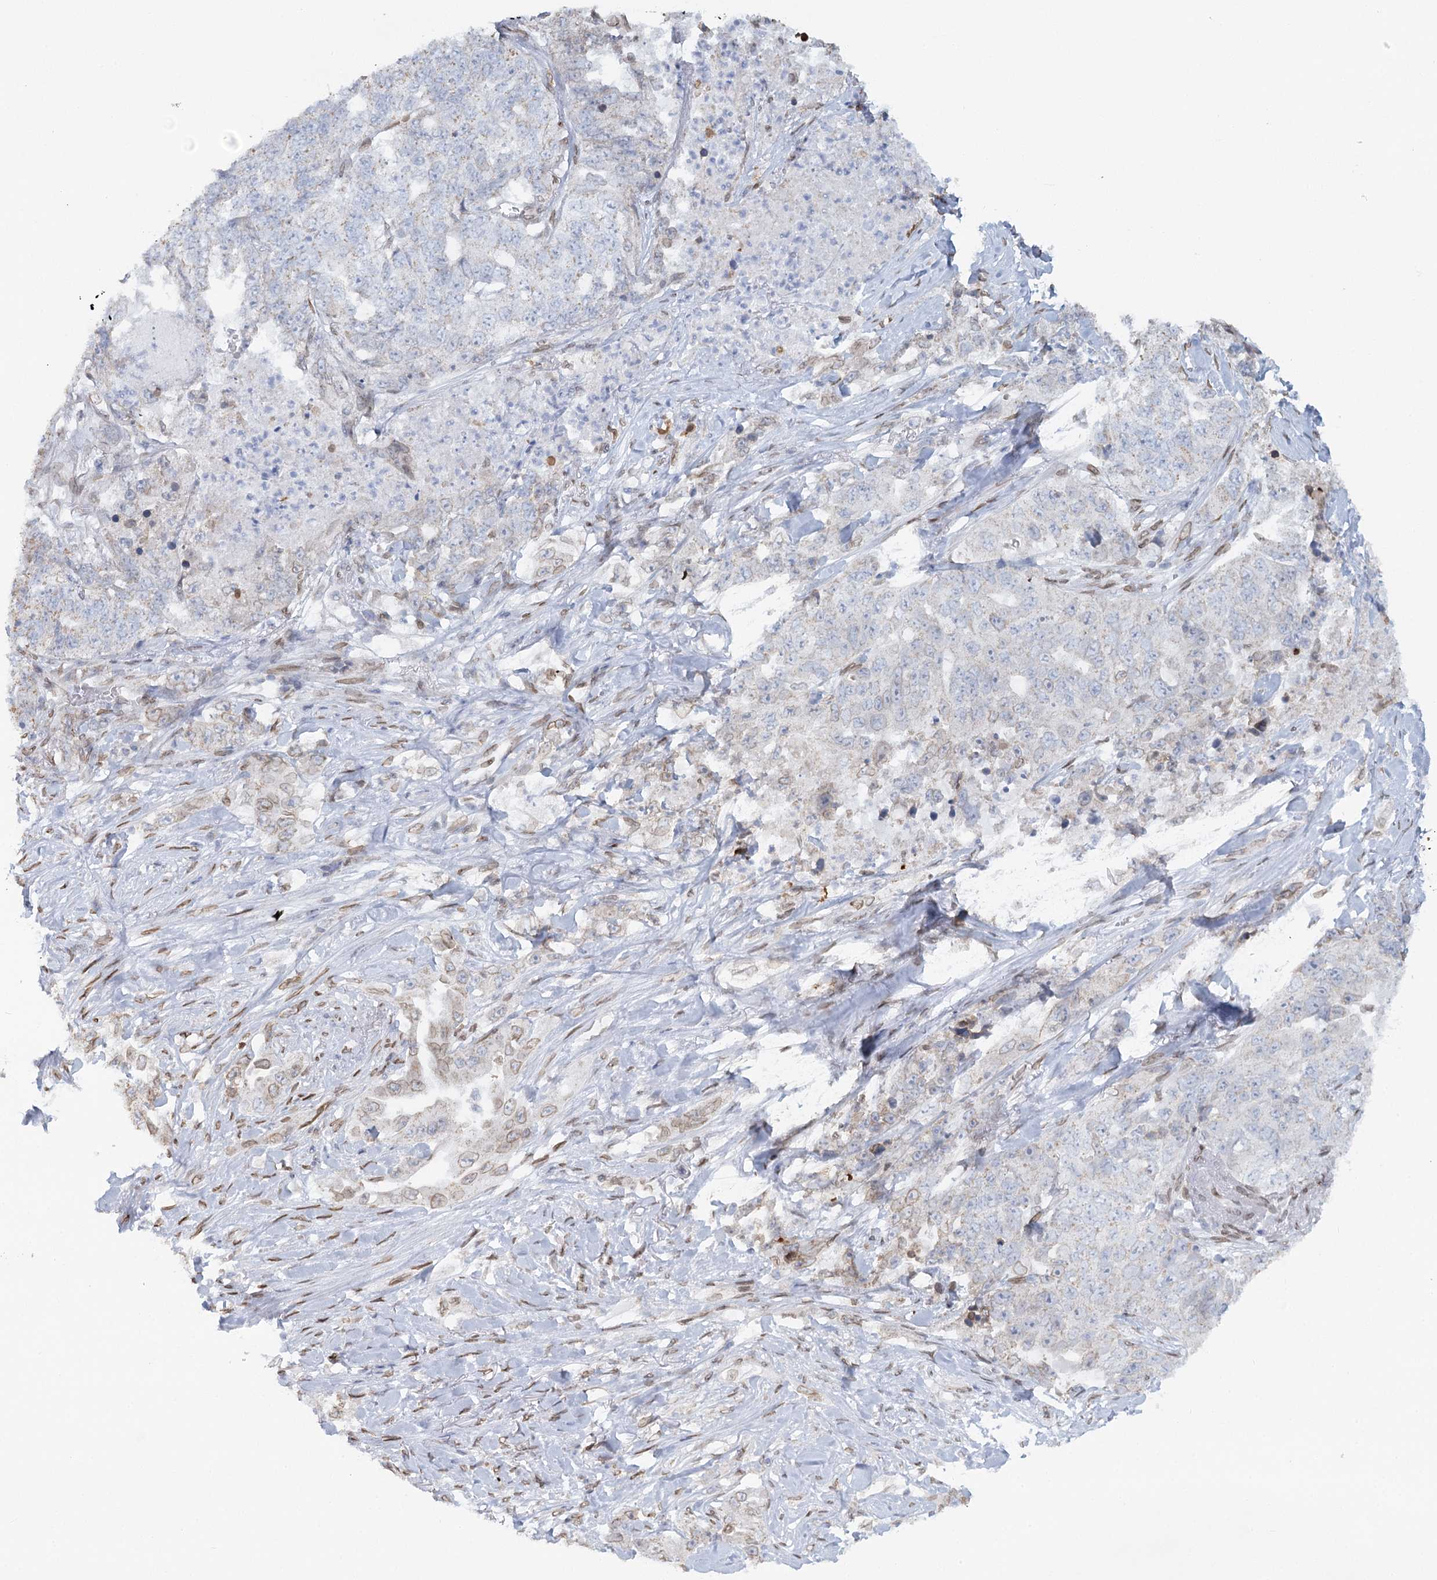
{"staining": {"intensity": "weak", "quantity": "<25%", "location": "cytoplasmic/membranous,nuclear"}, "tissue": "lung cancer", "cell_type": "Tumor cells", "image_type": "cancer", "snomed": [{"axis": "morphology", "description": "Adenocarcinoma, NOS"}, {"axis": "topography", "description": "Lung"}], "caption": "This is an IHC photomicrograph of human adenocarcinoma (lung). There is no positivity in tumor cells.", "gene": "VWA5A", "patient": {"sex": "female", "age": 51}}